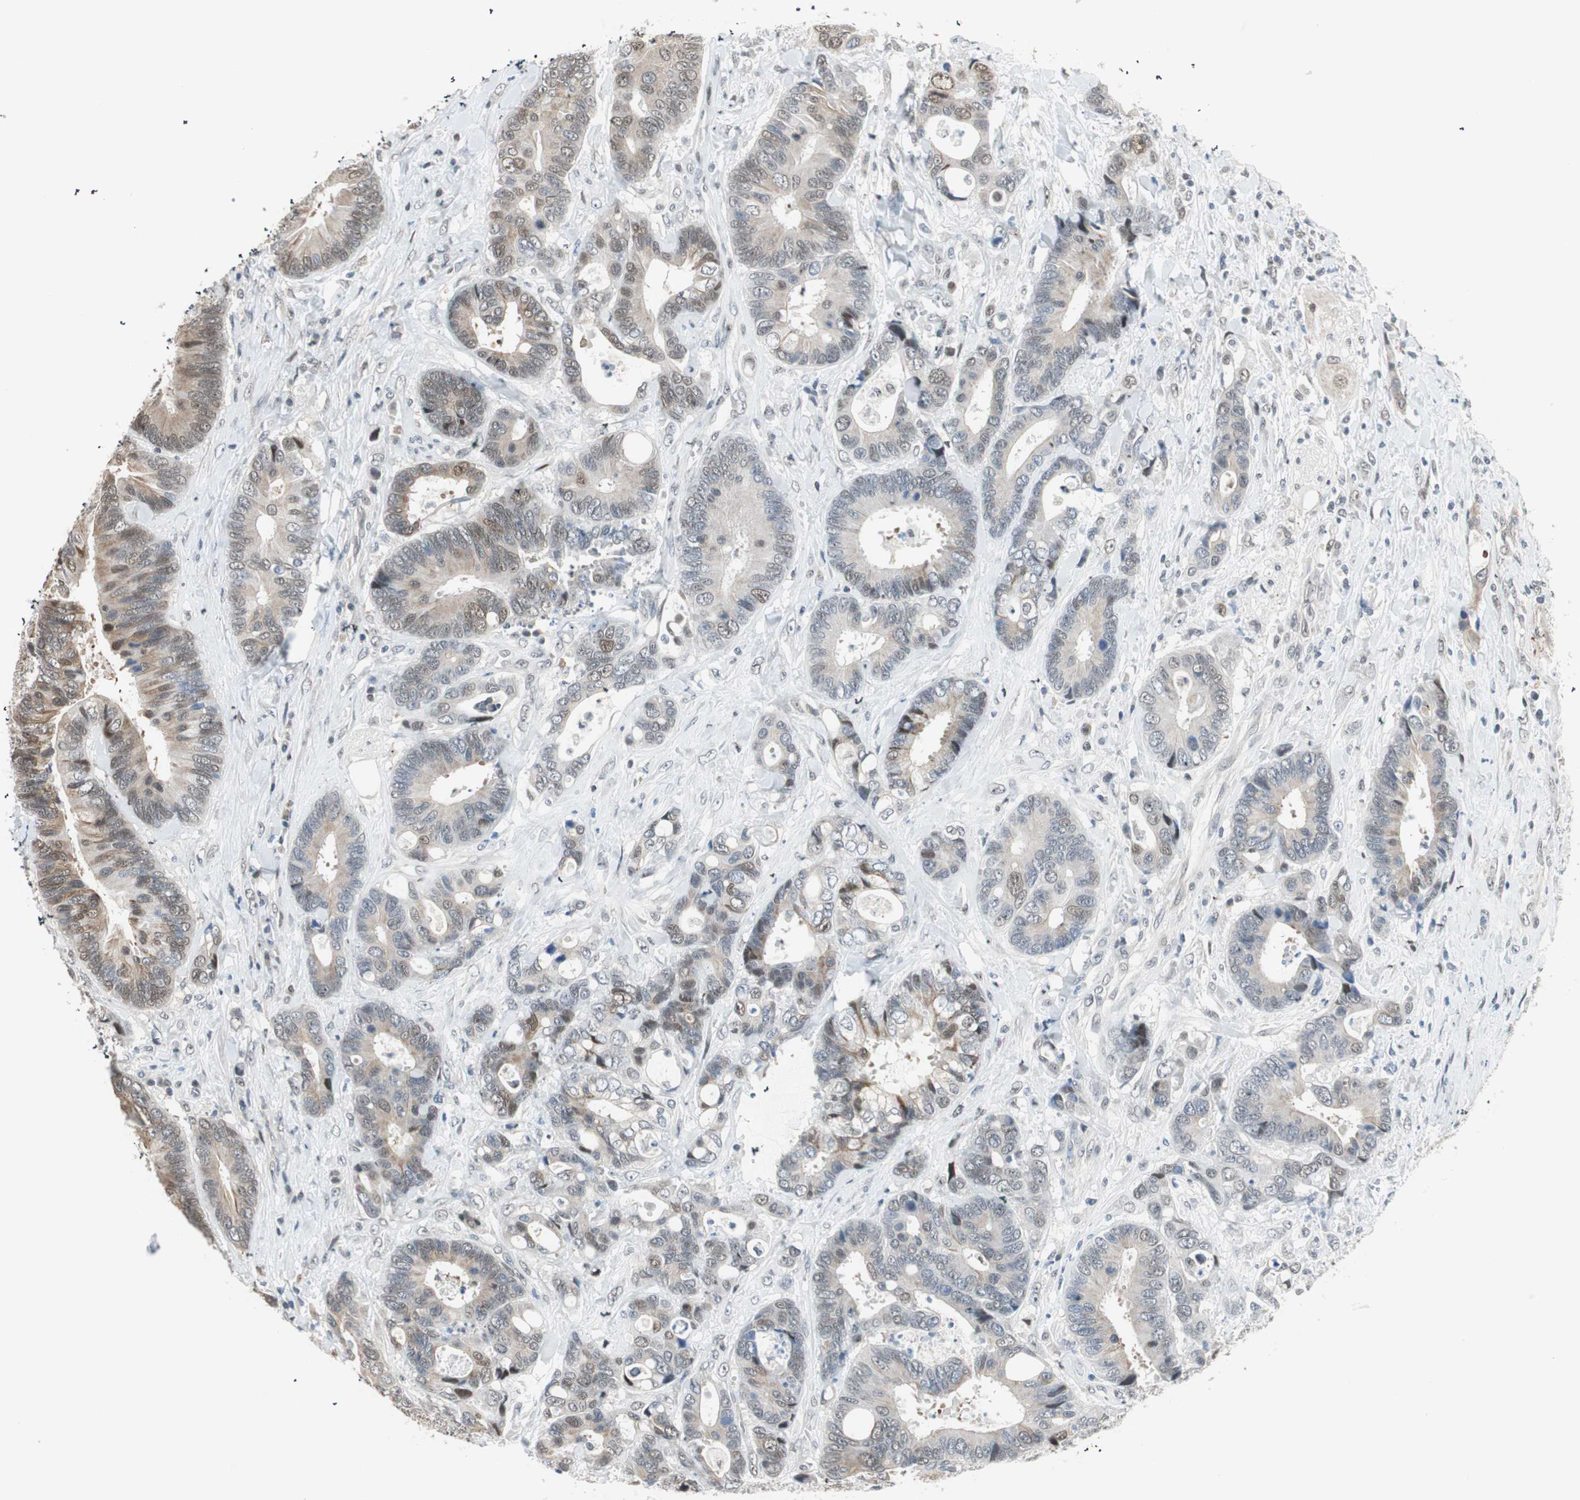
{"staining": {"intensity": "weak", "quantity": "25%-75%", "location": "cytoplasmic/membranous,nuclear"}, "tissue": "colorectal cancer", "cell_type": "Tumor cells", "image_type": "cancer", "snomed": [{"axis": "morphology", "description": "Adenocarcinoma, NOS"}, {"axis": "topography", "description": "Rectum"}], "caption": "Colorectal adenocarcinoma stained with DAB (3,3'-diaminobenzidine) IHC exhibits low levels of weak cytoplasmic/membranous and nuclear staining in approximately 25%-75% of tumor cells.", "gene": "ZBTB17", "patient": {"sex": "male", "age": 55}}